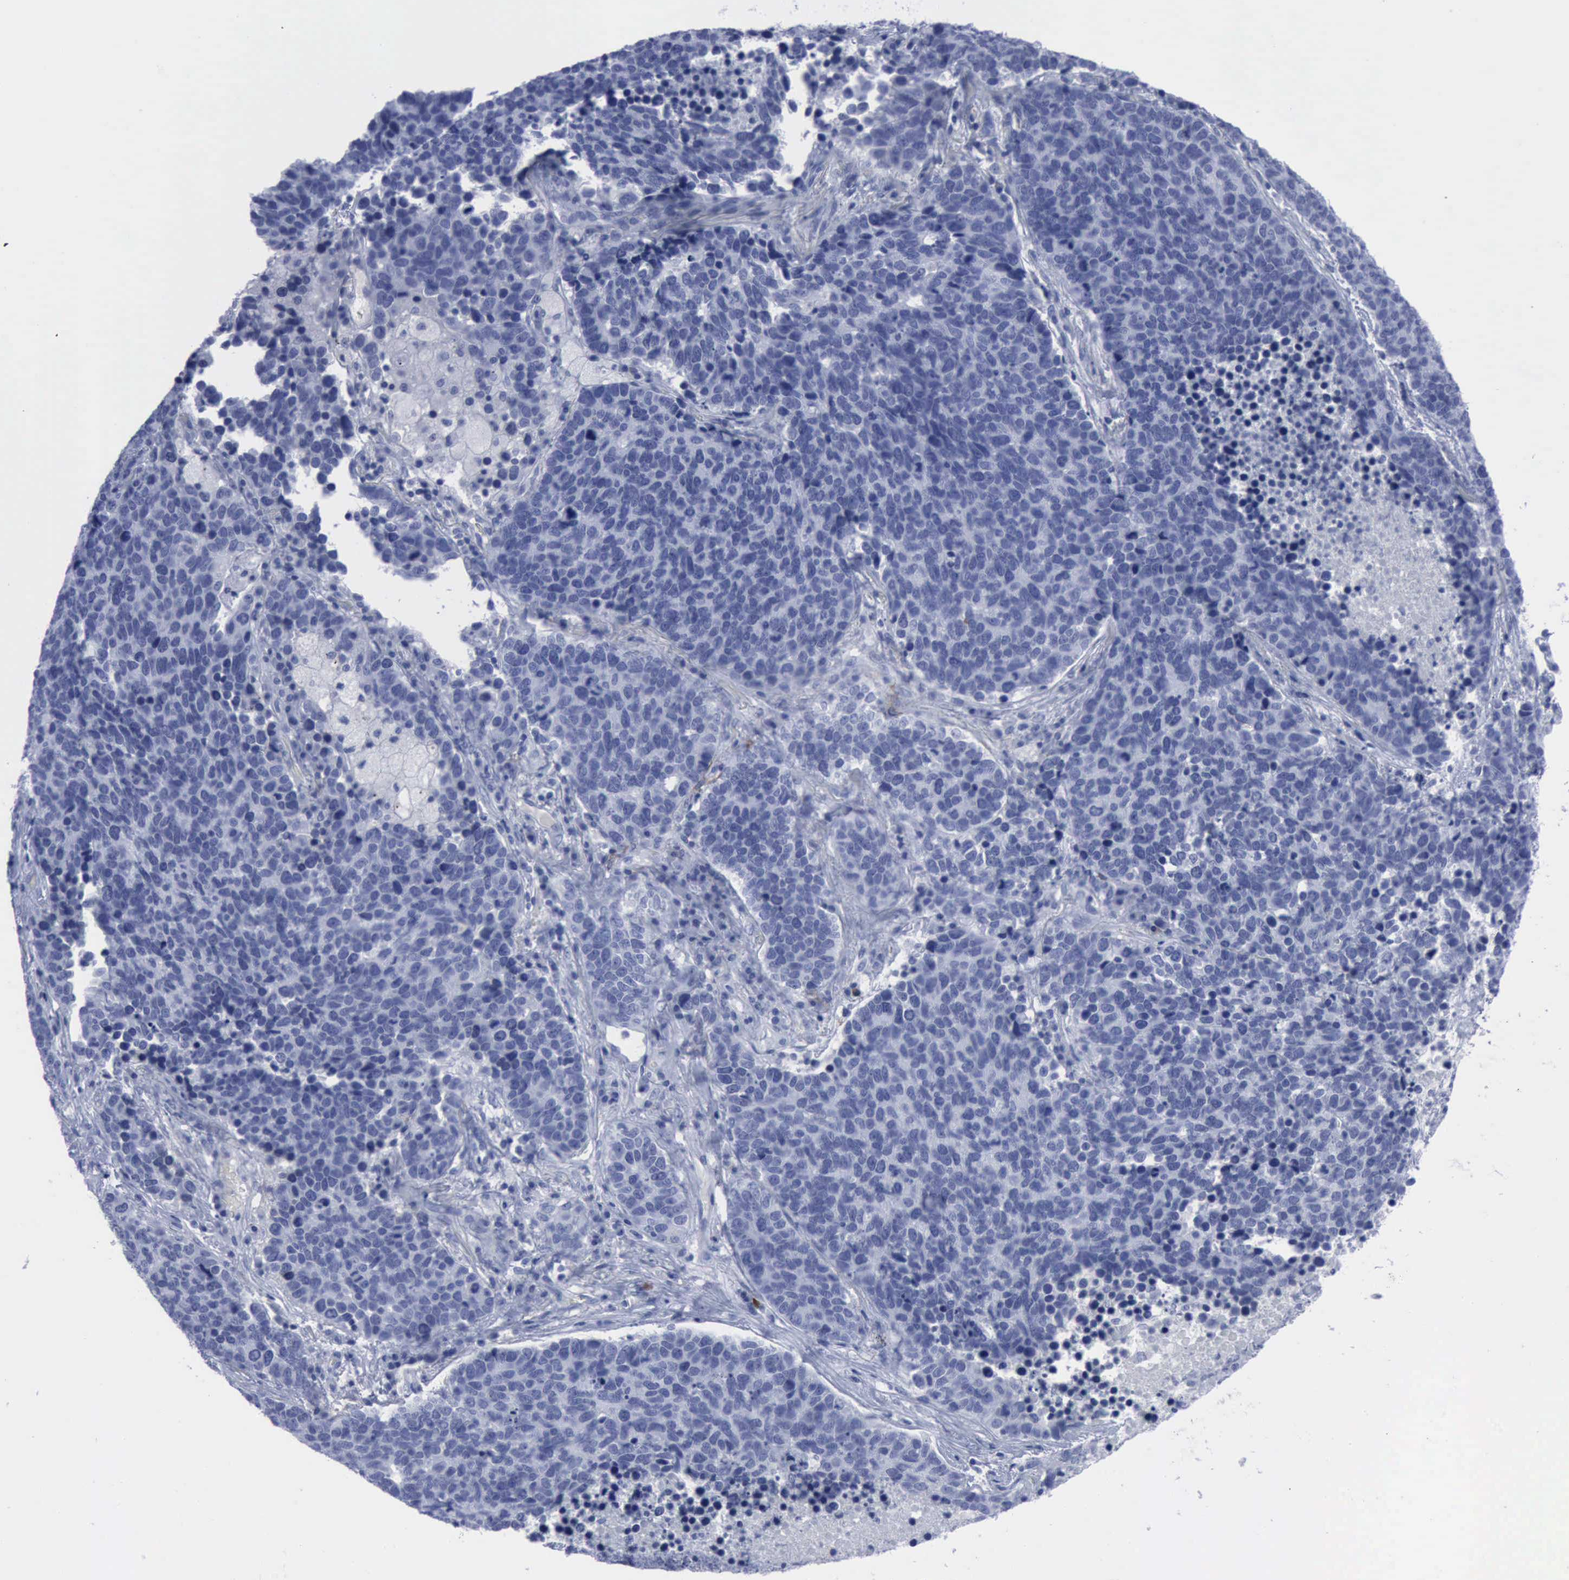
{"staining": {"intensity": "negative", "quantity": "none", "location": "none"}, "tissue": "lung cancer", "cell_type": "Tumor cells", "image_type": "cancer", "snomed": [{"axis": "morphology", "description": "Neoplasm, malignant, NOS"}, {"axis": "topography", "description": "Lung"}], "caption": "Immunohistochemistry (IHC) micrograph of neoplastic tissue: lung cancer stained with DAB (3,3'-diaminobenzidine) exhibits no significant protein positivity in tumor cells.", "gene": "NGFR", "patient": {"sex": "female", "age": 75}}